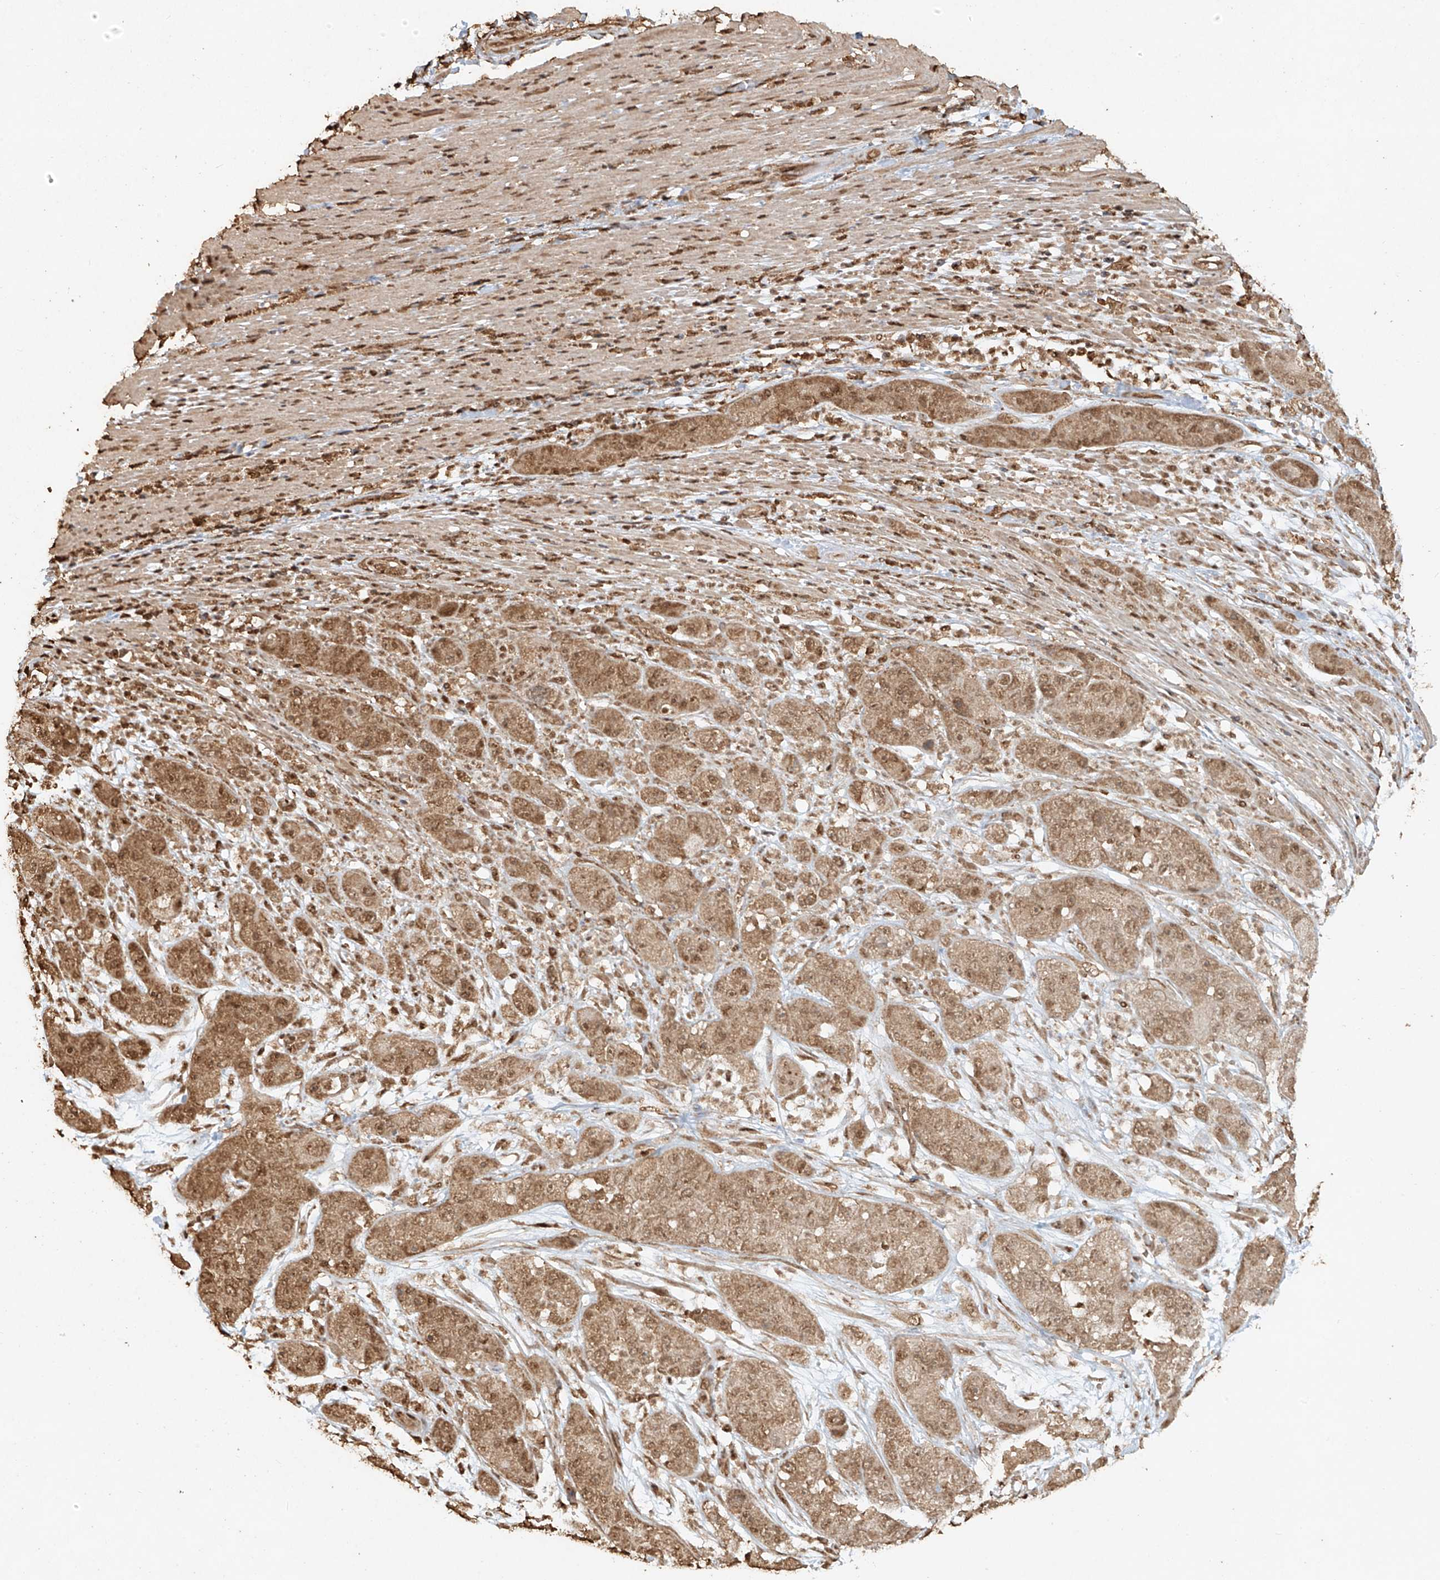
{"staining": {"intensity": "moderate", "quantity": ">75%", "location": "cytoplasmic/membranous,nuclear"}, "tissue": "pancreatic cancer", "cell_type": "Tumor cells", "image_type": "cancer", "snomed": [{"axis": "morphology", "description": "Adenocarcinoma, NOS"}, {"axis": "topography", "description": "Pancreas"}], "caption": "Pancreatic adenocarcinoma stained for a protein displays moderate cytoplasmic/membranous and nuclear positivity in tumor cells.", "gene": "TIGAR", "patient": {"sex": "female", "age": 78}}